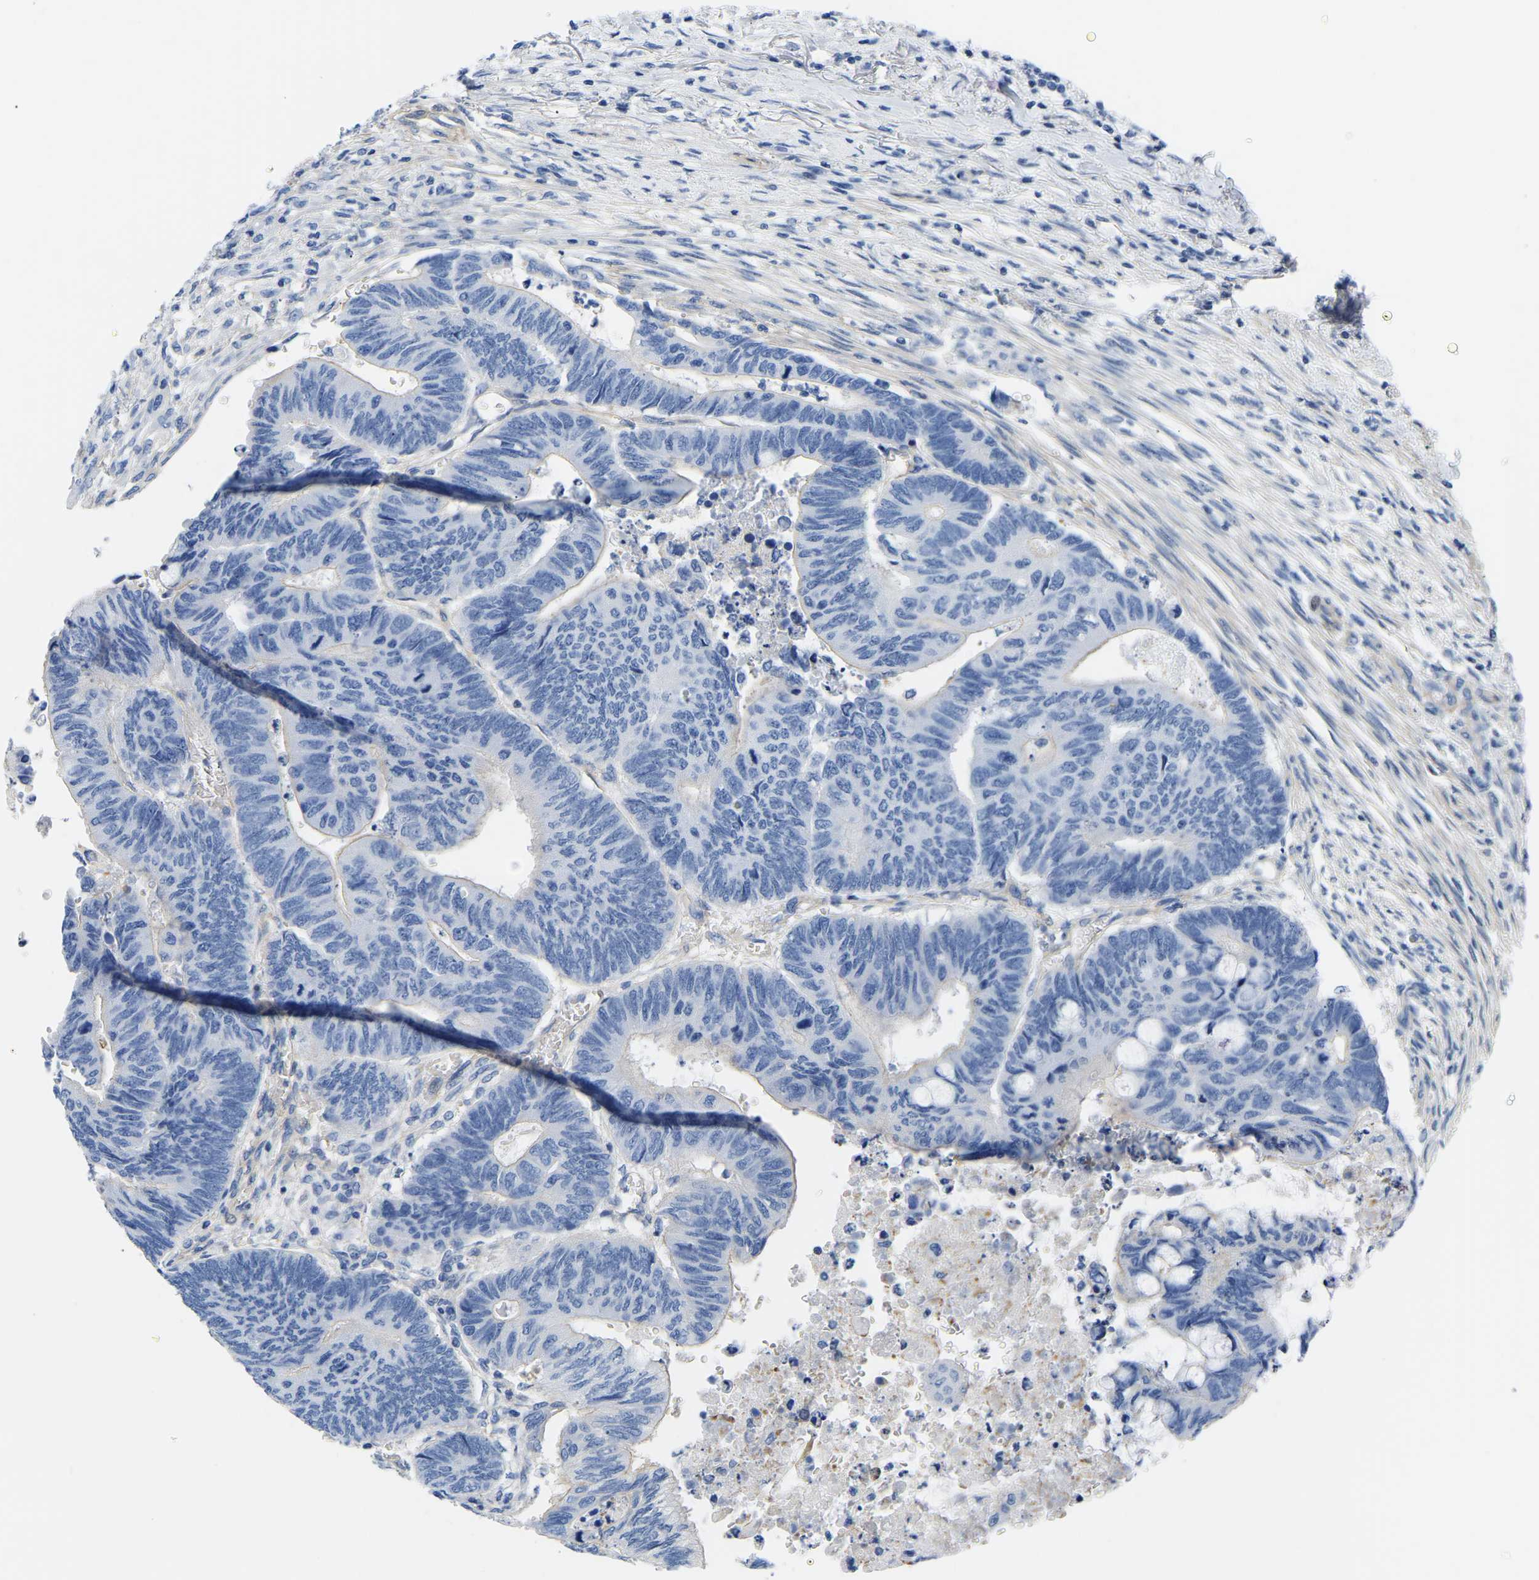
{"staining": {"intensity": "negative", "quantity": "none", "location": "none"}, "tissue": "colorectal cancer", "cell_type": "Tumor cells", "image_type": "cancer", "snomed": [{"axis": "morphology", "description": "Normal tissue, NOS"}, {"axis": "morphology", "description": "Adenocarcinoma, NOS"}, {"axis": "topography", "description": "Rectum"}, {"axis": "topography", "description": "Peripheral nerve tissue"}], "caption": "There is no significant positivity in tumor cells of colorectal adenocarcinoma. The staining is performed using DAB (3,3'-diaminobenzidine) brown chromogen with nuclei counter-stained in using hematoxylin.", "gene": "UPK3A", "patient": {"sex": "male", "age": 92}}